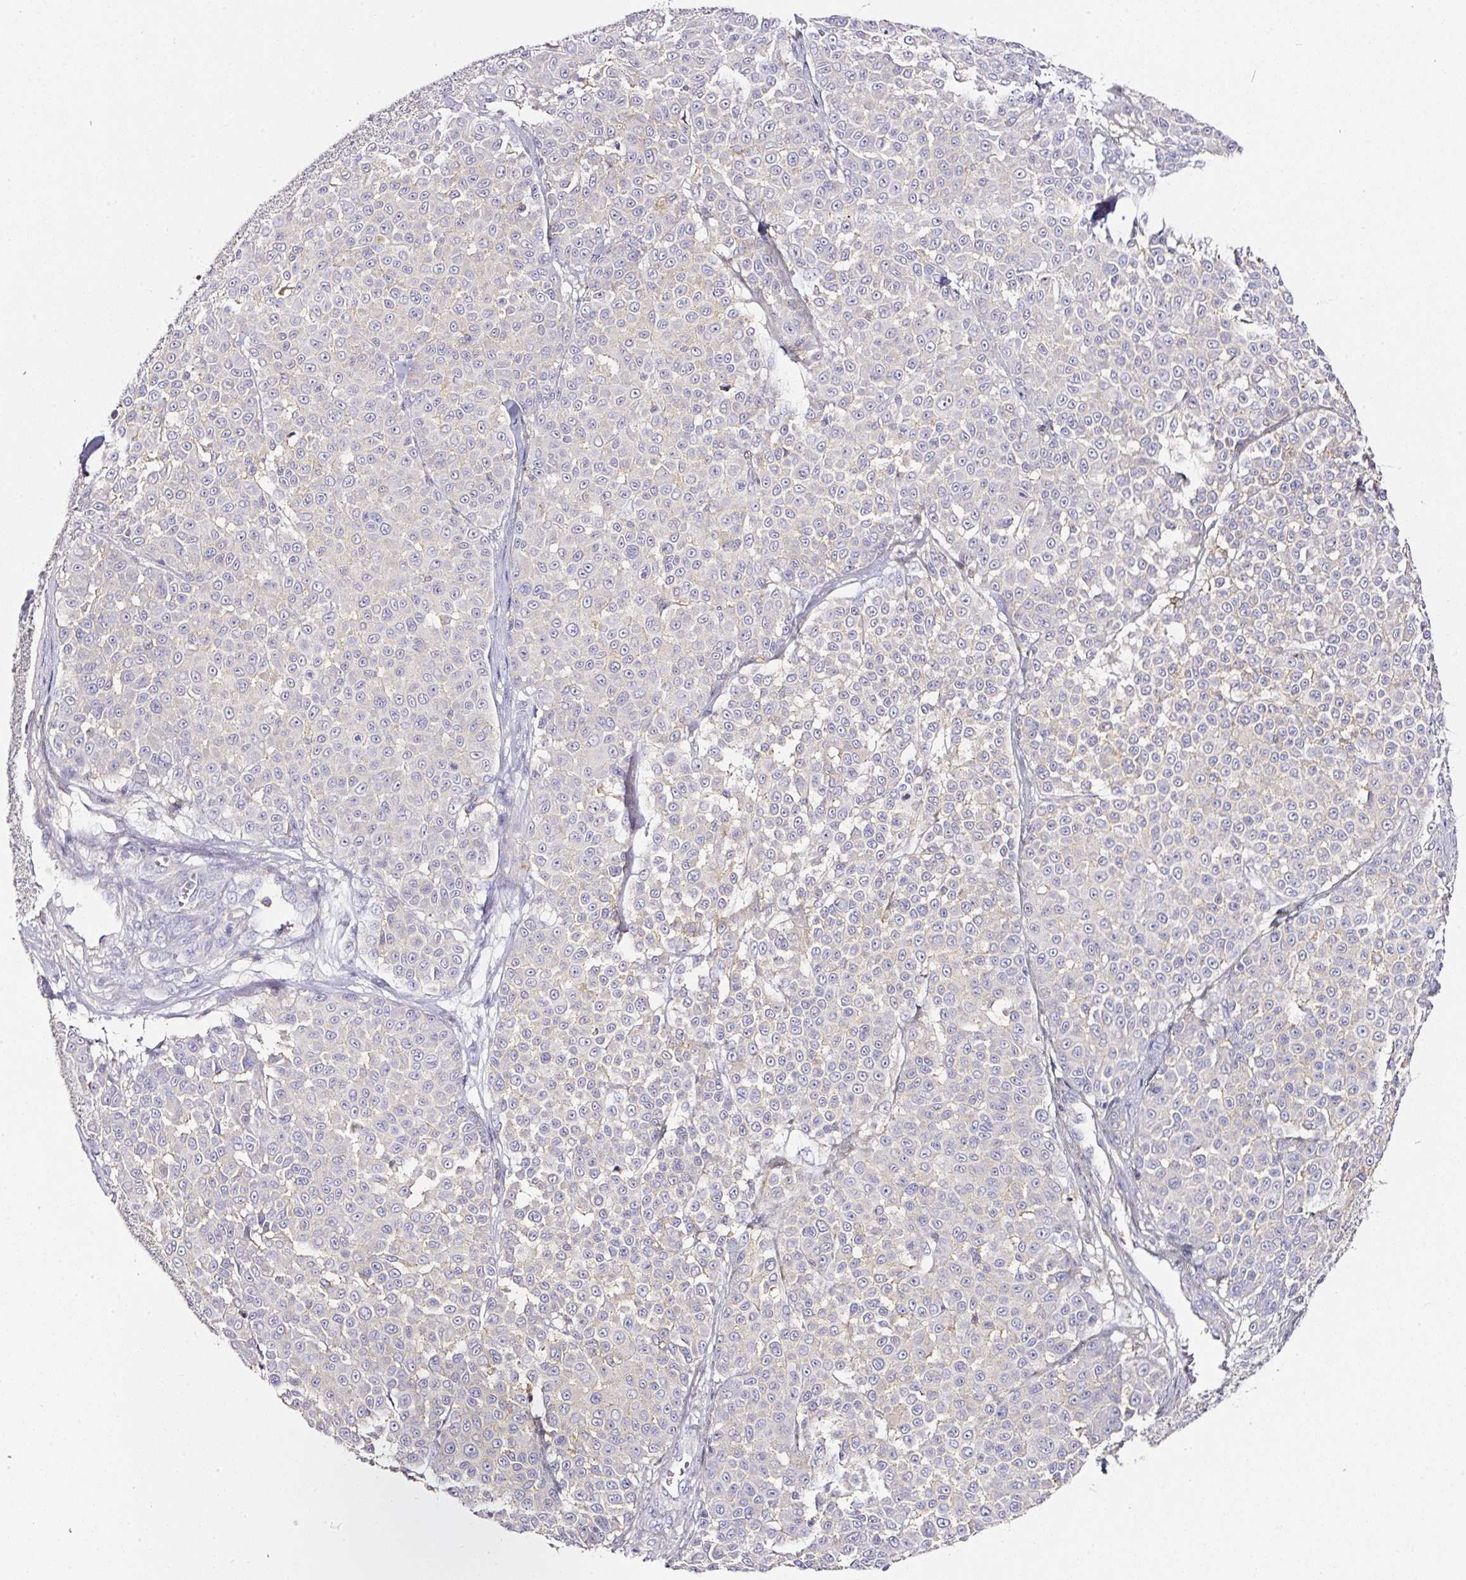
{"staining": {"intensity": "negative", "quantity": "none", "location": "none"}, "tissue": "melanoma", "cell_type": "Tumor cells", "image_type": "cancer", "snomed": [{"axis": "morphology", "description": "Malignant melanoma, NOS"}, {"axis": "topography", "description": "Skin"}], "caption": "An immunohistochemistry image of malignant melanoma is shown. There is no staining in tumor cells of malignant melanoma.", "gene": "CD47", "patient": {"sex": "male", "age": 46}}